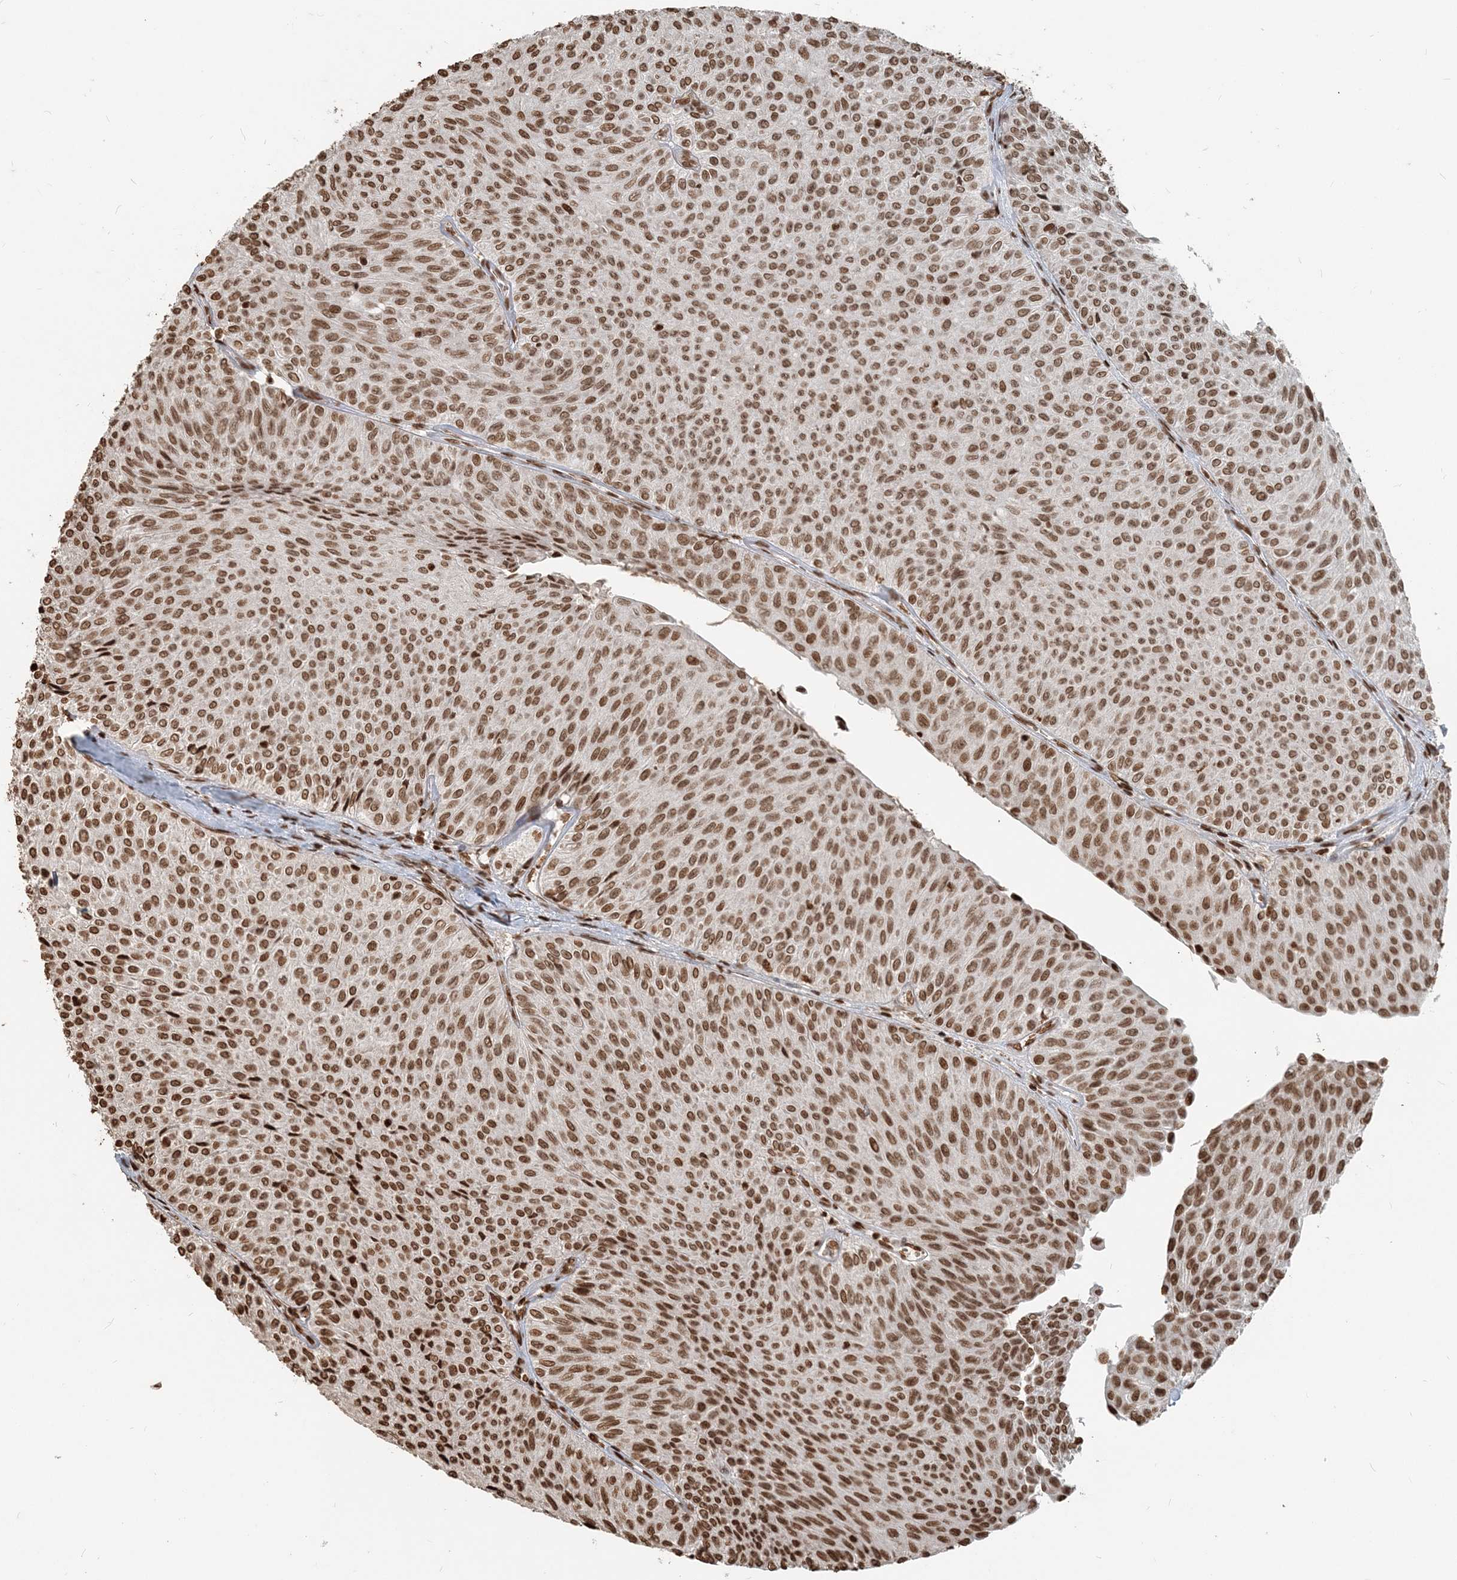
{"staining": {"intensity": "moderate", "quantity": ">75%", "location": "nuclear"}, "tissue": "urothelial cancer", "cell_type": "Tumor cells", "image_type": "cancer", "snomed": [{"axis": "morphology", "description": "Urothelial carcinoma, Low grade"}, {"axis": "topography", "description": "Urinary bladder"}], "caption": "This photomicrograph reveals urothelial carcinoma (low-grade) stained with immunohistochemistry (IHC) to label a protein in brown. The nuclear of tumor cells show moderate positivity for the protein. Nuclei are counter-stained blue.", "gene": "H3-3B", "patient": {"sex": "male", "age": 78}}